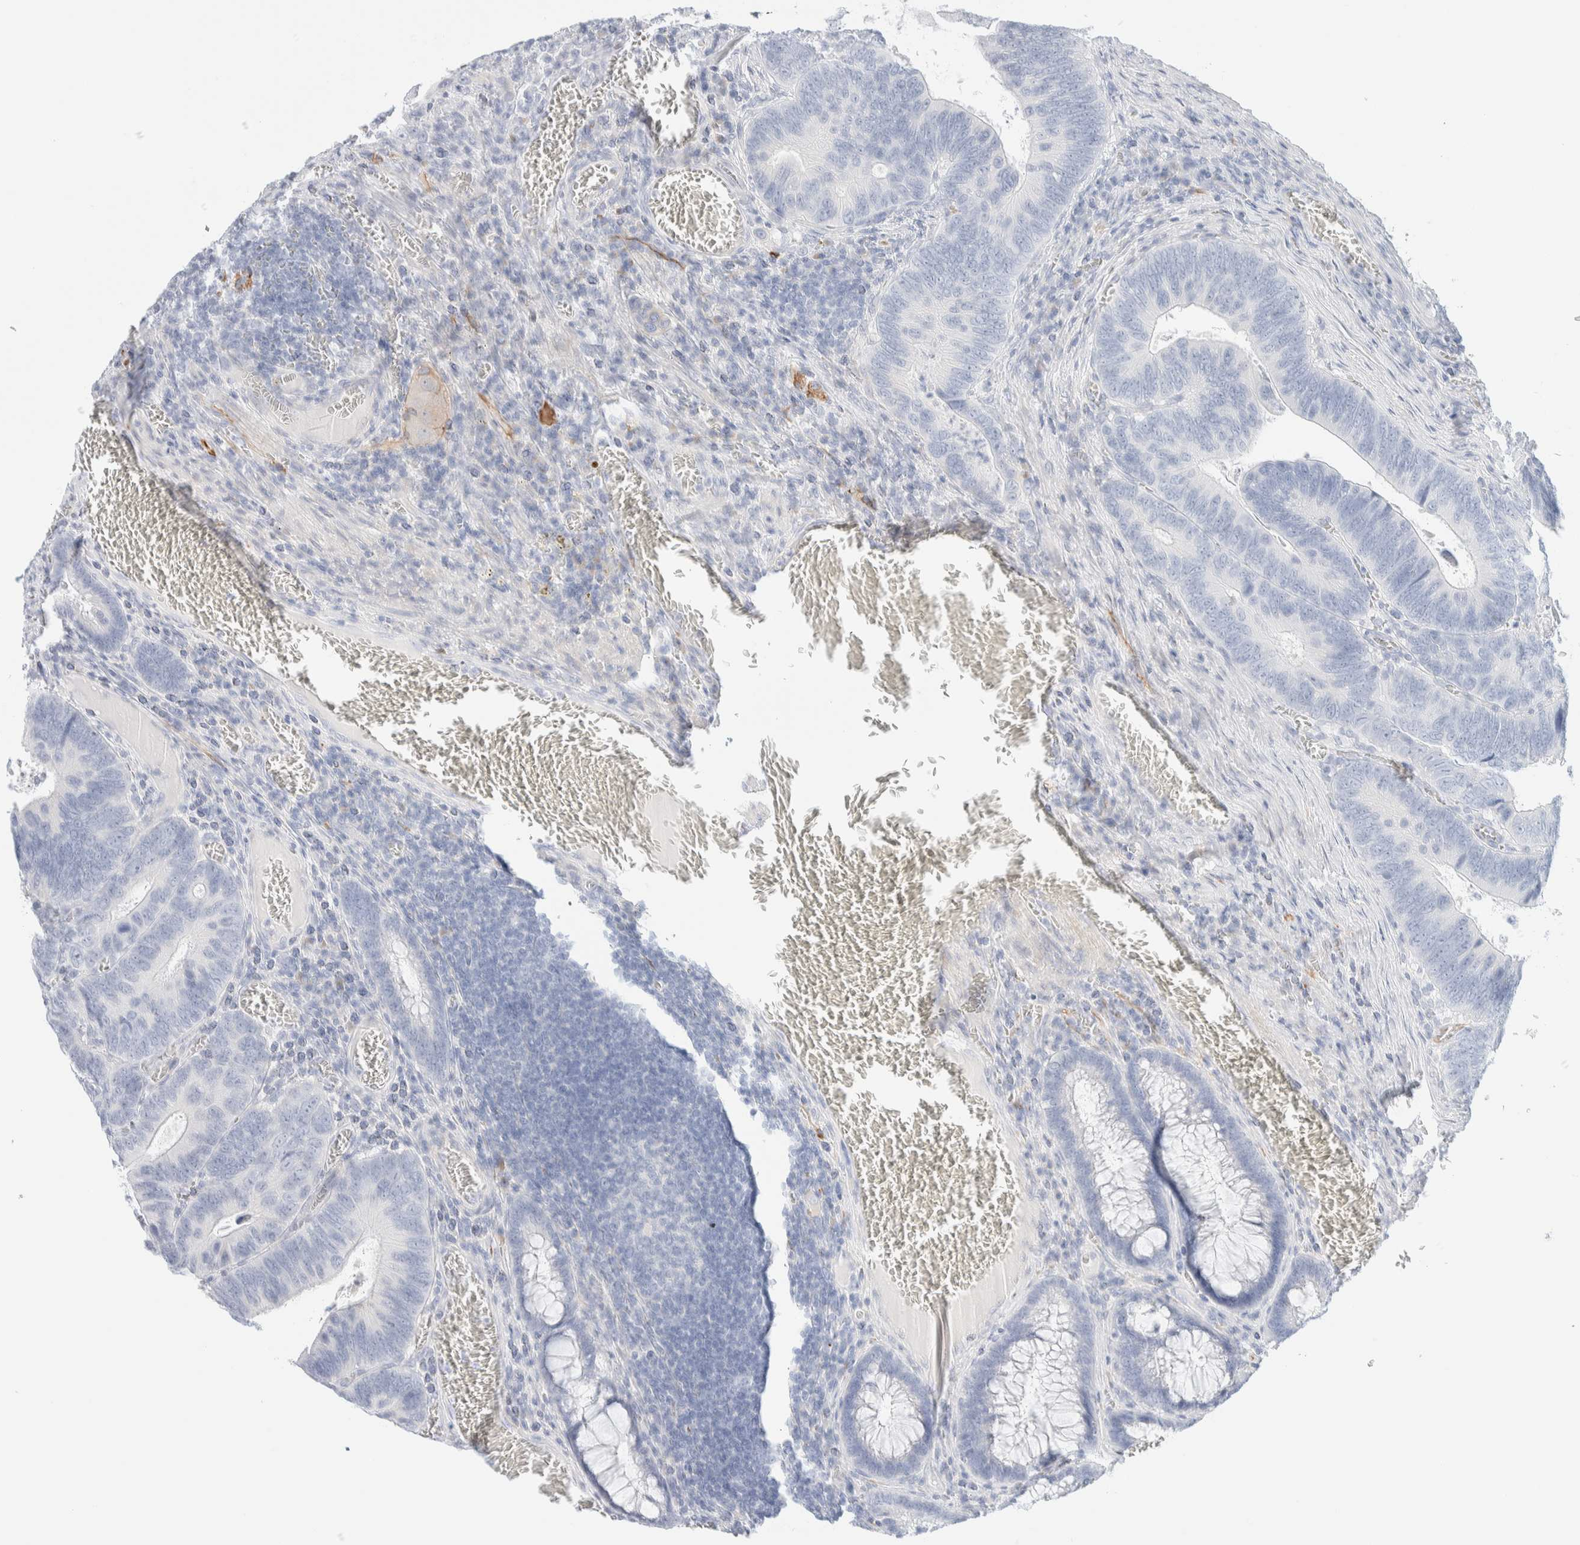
{"staining": {"intensity": "negative", "quantity": "none", "location": "none"}, "tissue": "colorectal cancer", "cell_type": "Tumor cells", "image_type": "cancer", "snomed": [{"axis": "morphology", "description": "Inflammation, NOS"}, {"axis": "morphology", "description": "Adenocarcinoma, NOS"}, {"axis": "topography", "description": "Colon"}], "caption": "An image of colorectal cancer (adenocarcinoma) stained for a protein exhibits no brown staining in tumor cells. (Immunohistochemistry (ihc), brightfield microscopy, high magnification).", "gene": "ATCAY", "patient": {"sex": "male", "age": 72}}